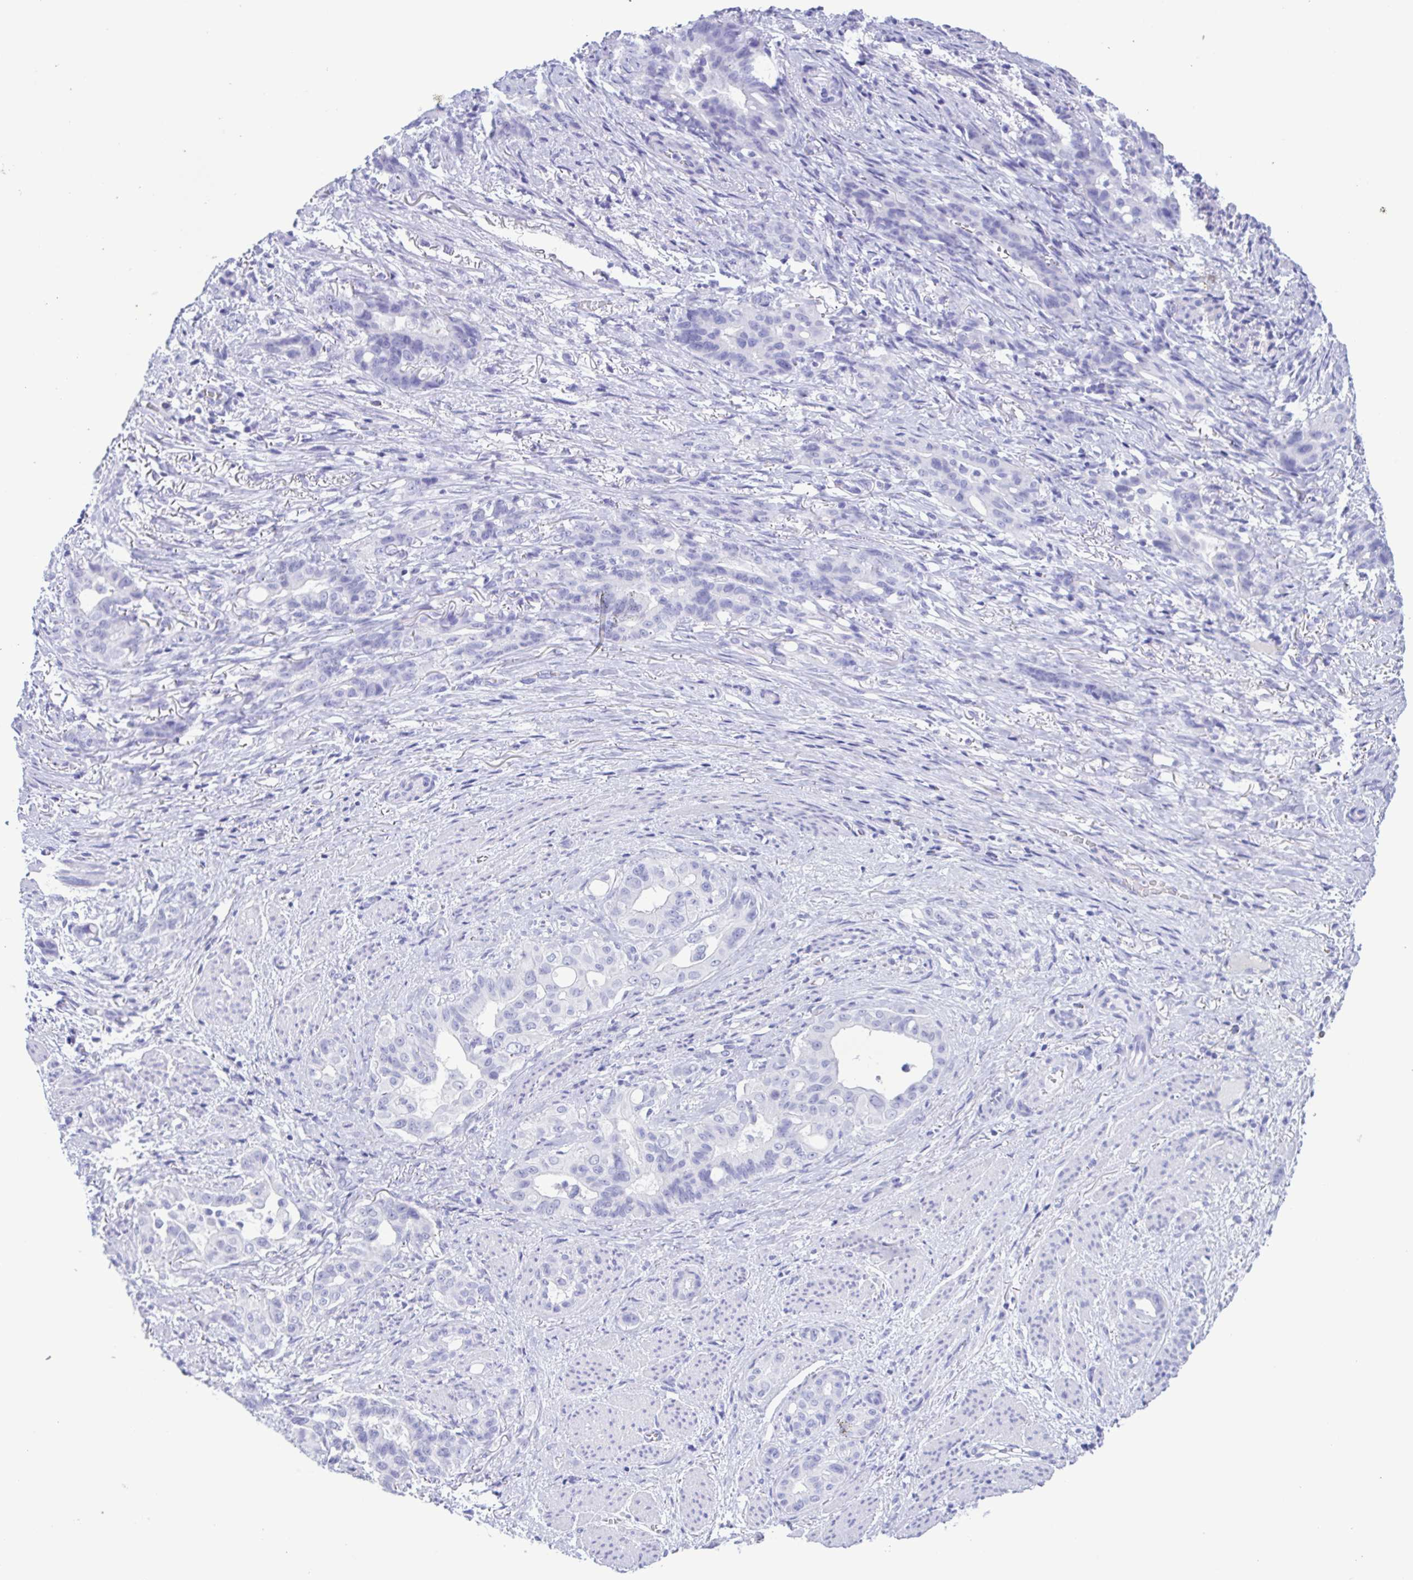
{"staining": {"intensity": "negative", "quantity": "none", "location": "none"}, "tissue": "stomach cancer", "cell_type": "Tumor cells", "image_type": "cancer", "snomed": [{"axis": "morphology", "description": "Normal tissue, NOS"}, {"axis": "morphology", "description": "Adenocarcinoma, NOS"}, {"axis": "topography", "description": "Esophagus"}, {"axis": "topography", "description": "Stomach, upper"}], "caption": "High magnification brightfield microscopy of stomach adenocarcinoma stained with DAB (3,3'-diaminobenzidine) (brown) and counterstained with hematoxylin (blue): tumor cells show no significant positivity.", "gene": "TSPY2", "patient": {"sex": "male", "age": 62}}